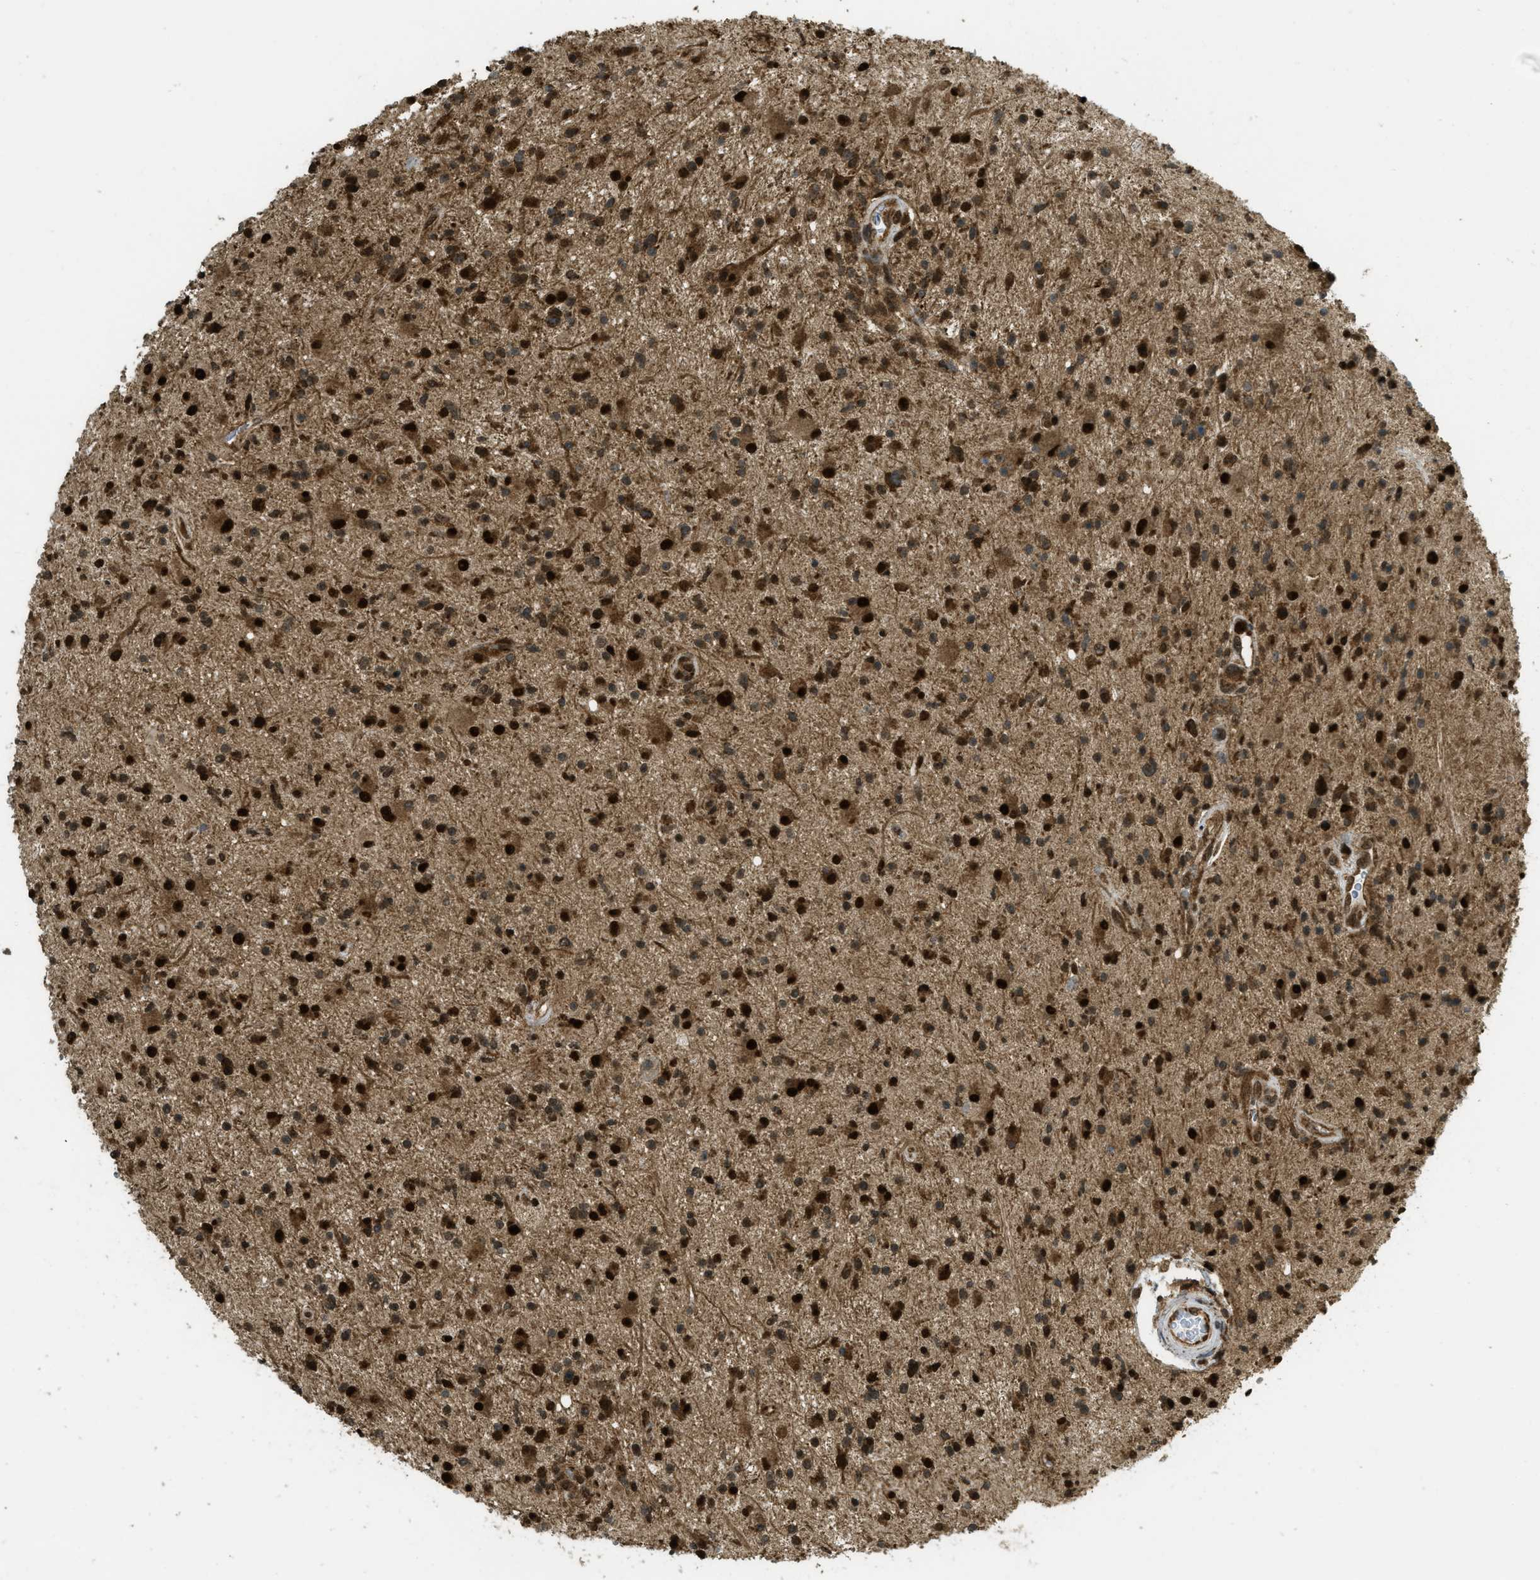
{"staining": {"intensity": "strong", "quantity": ">75%", "location": "nuclear"}, "tissue": "glioma", "cell_type": "Tumor cells", "image_type": "cancer", "snomed": [{"axis": "morphology", "description": "Glioma, malignant, High grade"}, {"axis": "topography", "description": "Brain"}], "caption": "The image exhibits a brown stain indicating the presence of a protein in the nuclear of tumor cells in malignant high-grade glioma. (Stains: DAB (3,3'-diaminobenzidine) in brown, nuclei in blue, Microscopy: brightfield microscopy at high magnification).", "gene": "TNPO1", "patient": {"sex": "male", "age": 33}}